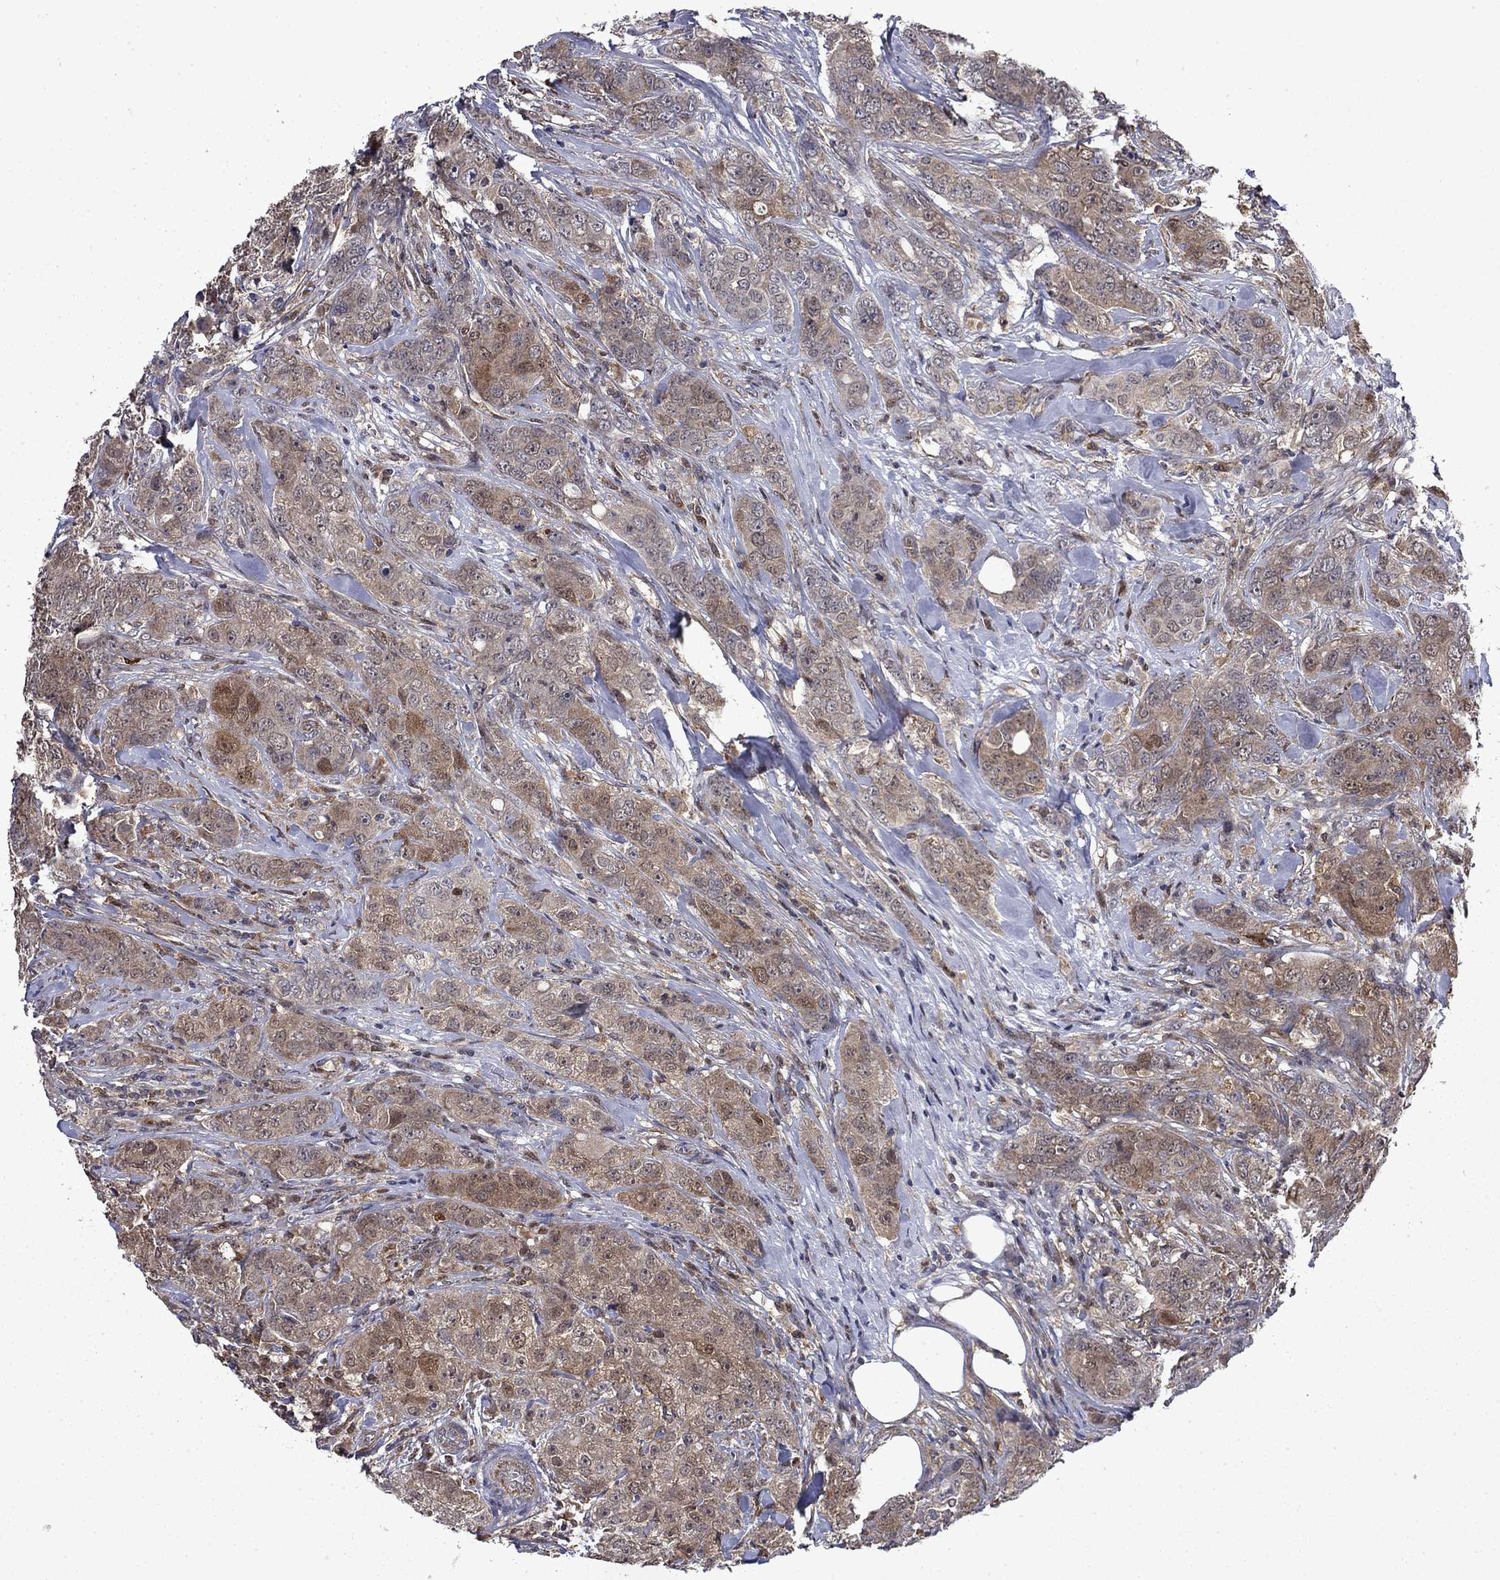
{"staining": {"intensity": "moderate", "quantity": "25%-75%", "location": "cytoplasmic/membranous"}, "tissue": "breast cancer", "cell_type": "Tumor cells", "image_type": "cancer", "snomed": [{"axis": "morphology", "description": "Duct carcinoma"}, {"axis": "topography", "description": "Breast"}], "caption": "Breast cancer stained for a protein exhibits moderate cytoplasmic/membranous positivity in tumor cells.", "gene": "TPMT", "patient": {"sex": "female", "age": 43}}